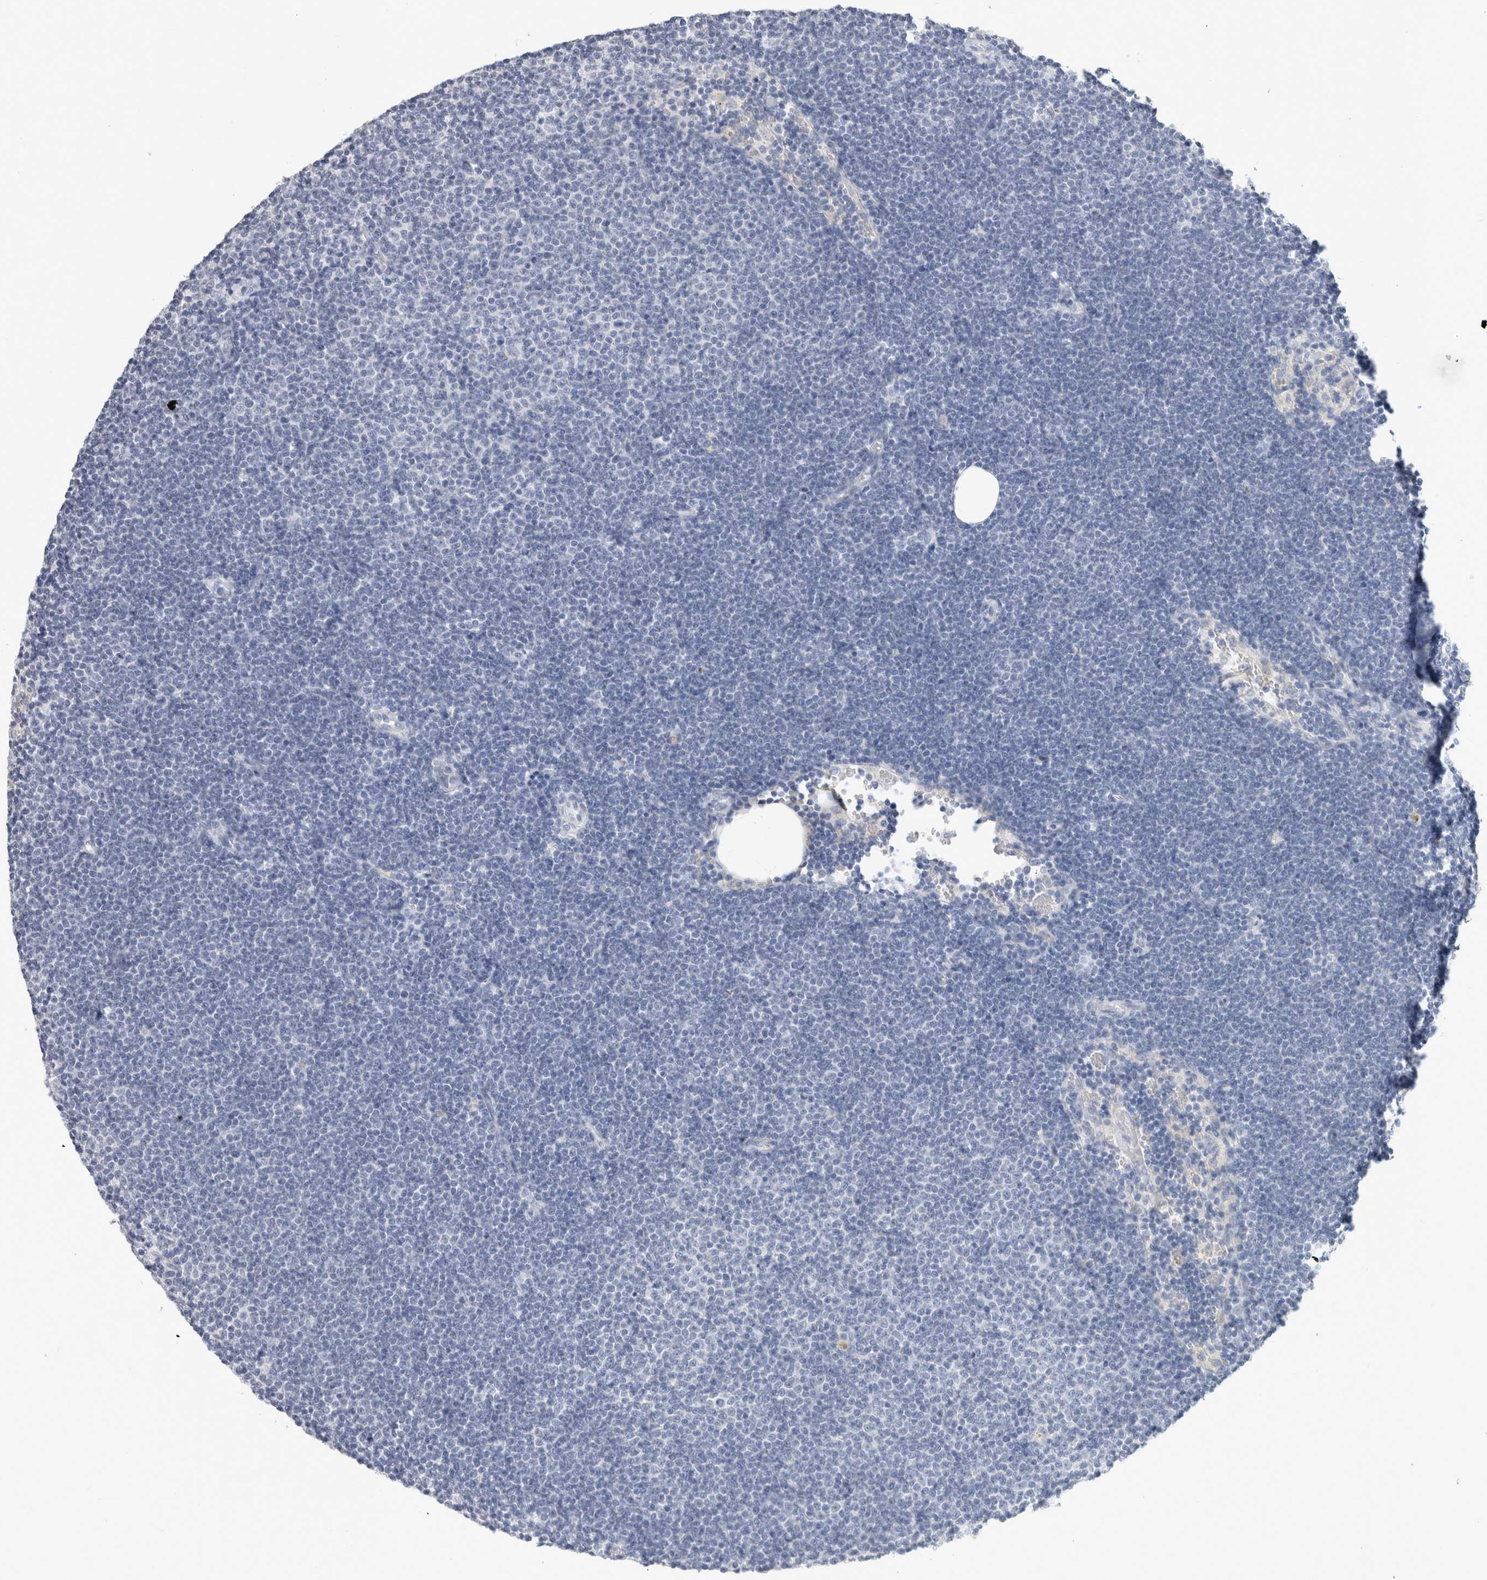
{"staining": {"intensity": "negative", "quantity": "none", "location": "none"}, "tissue": "lymphoma", "cell_type": "Tumor cells", "image_type": "cancer", "snomed": [{"axis": "morphology", "description": "Malignant lymphoma, non-Hodgkin's type, Low grade"}, {"axis": "topography", "description": "Lymph node"}], "caption": "An immunohistochemistry histopathology image of lymphoma is shown. There is no staining in tumor cells of lymphoma.", "gene": "BCAN", "patient": {"sex": "female", "age": 53}}